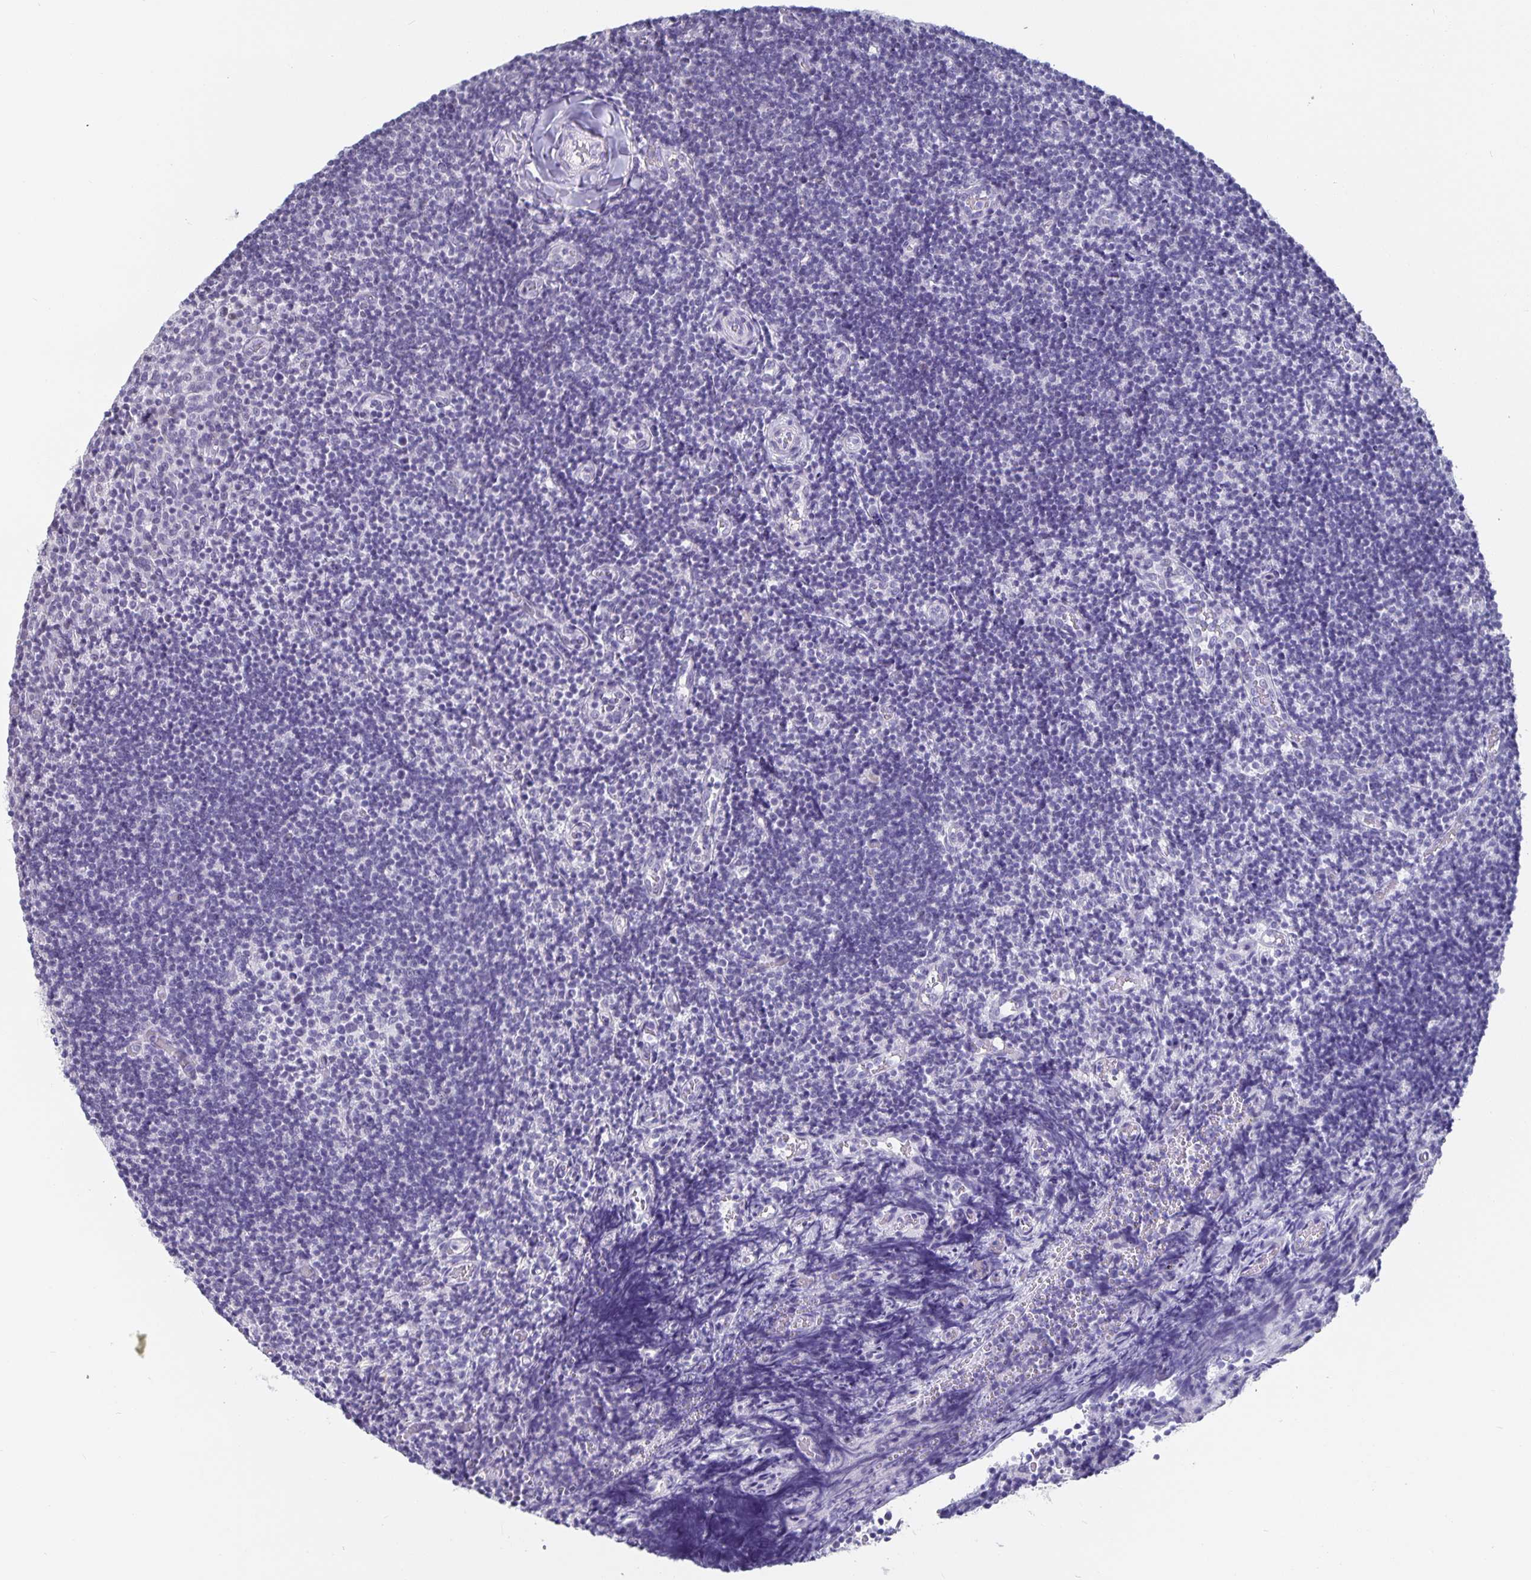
{"staining": {"intensity": "negative", "quantity": "none", "location": "none"}, "tissue": "tonsil", "cell_type": "Germinal center cells", "image_type": "normal", "snomed": [{"axis": "morphology", "description": "Normal tissue, NOS"}, {"axis": "topography", "description": "Tonsil"}], "caption": "IHC photomicrograph of unremarkable human tonsil stained for a protein (brown), which exhibits no expression in germinal center cells. (DAB IHC with hematoxylin counter stain).", "gene": "OLIG2", "patient": {"sex": "female", "age": 10}}